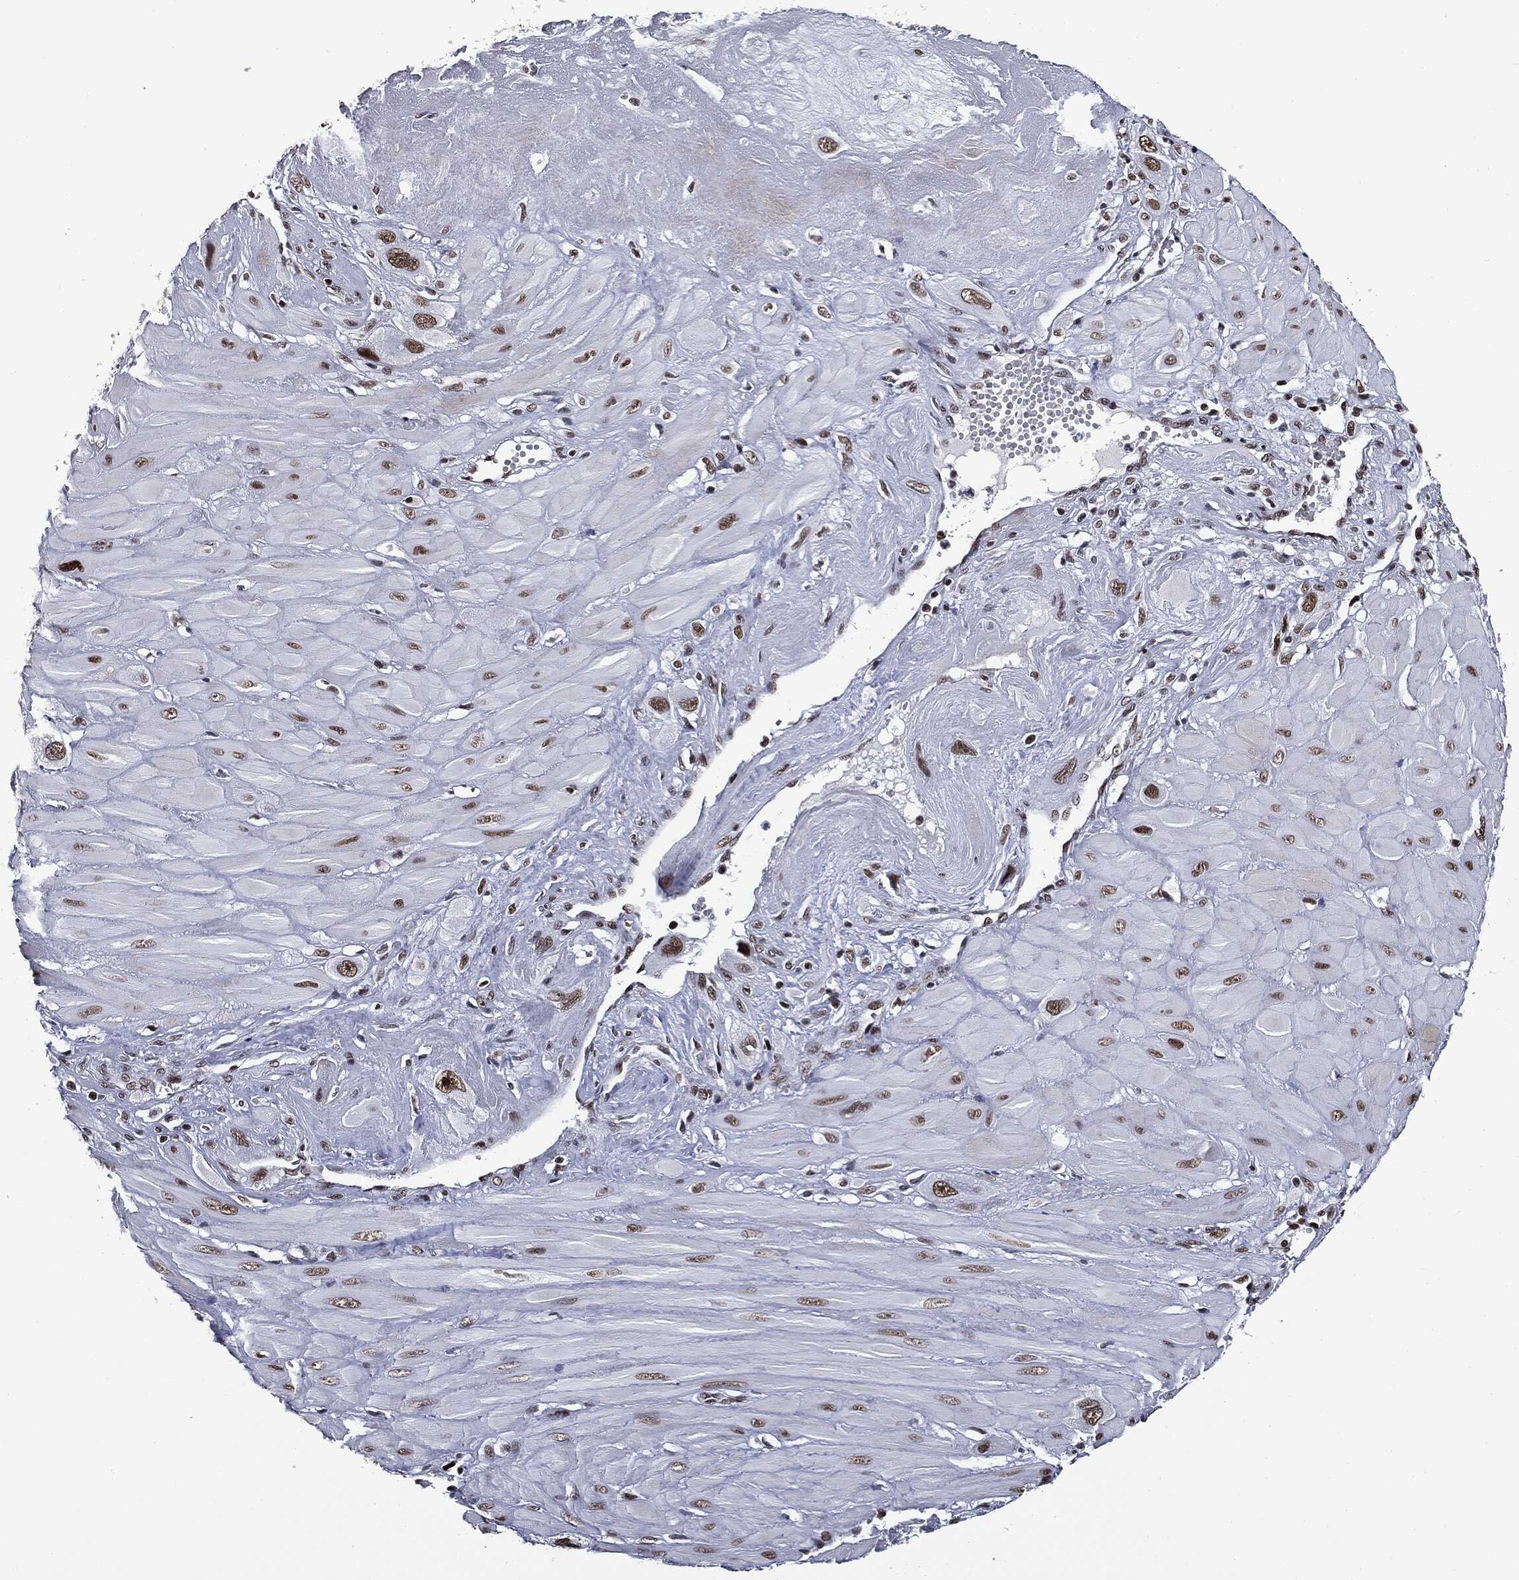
{"staining": {"intensity": "moderate", "quantity": ">75%", "location": "nuclear"}, "tissue": "cervical cancer", "cell_type": "Tumor cells", "image_type": "cancer", "snomed": [{"axis": "morphology", "description": "Squamous cell carcinoma, NOS"}, {"axis": "topography", "description": "Cervix"}], "caption": "Approximately >75% of tumor cells in human squamous cell carcinoma (cervical) demonstrate moderate nuclear protein expression as visualized by brown immunohistochemical staining.", "gene": "MSH2", "patient": {"sex": "female", "age": 34}}